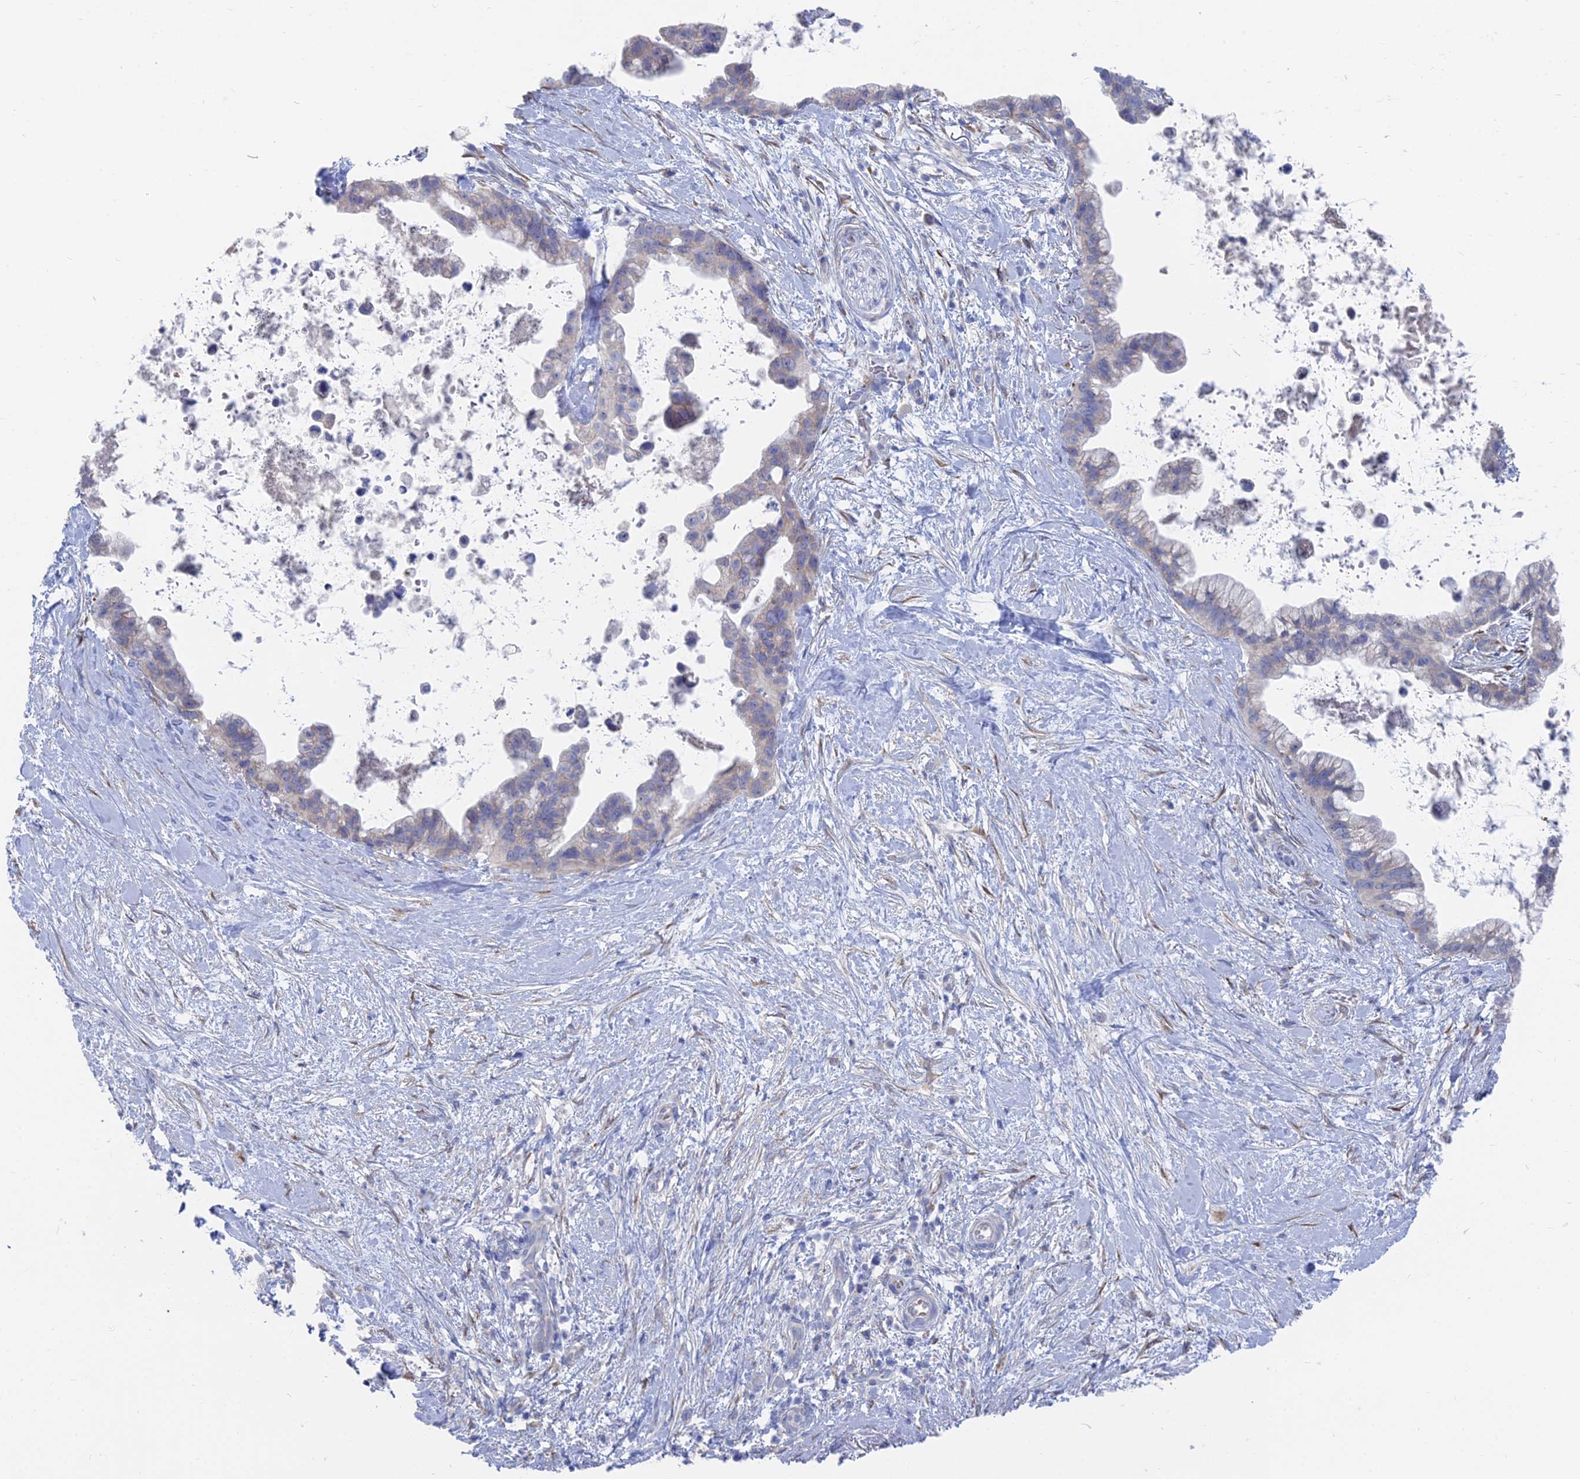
{"staining": {"intensity": "negative", "quantity": "none", "location": "none"}, "tissue": "pancreatic cancer", "cell_type": "Tumor cells", "image_type": "cancer", "snomed": [{"axis": "morphology", "description": "Adenocarcinoma, NOS"}, {"axis": "topography", "description": "Pancreas"}], "caption": "The histopathology image demonstrates no staining of tumor cells in pancreatic cancer (adenocarcinoma).", "gene": "TNNT3", "patient": {"sex": "female", "age": 83}}